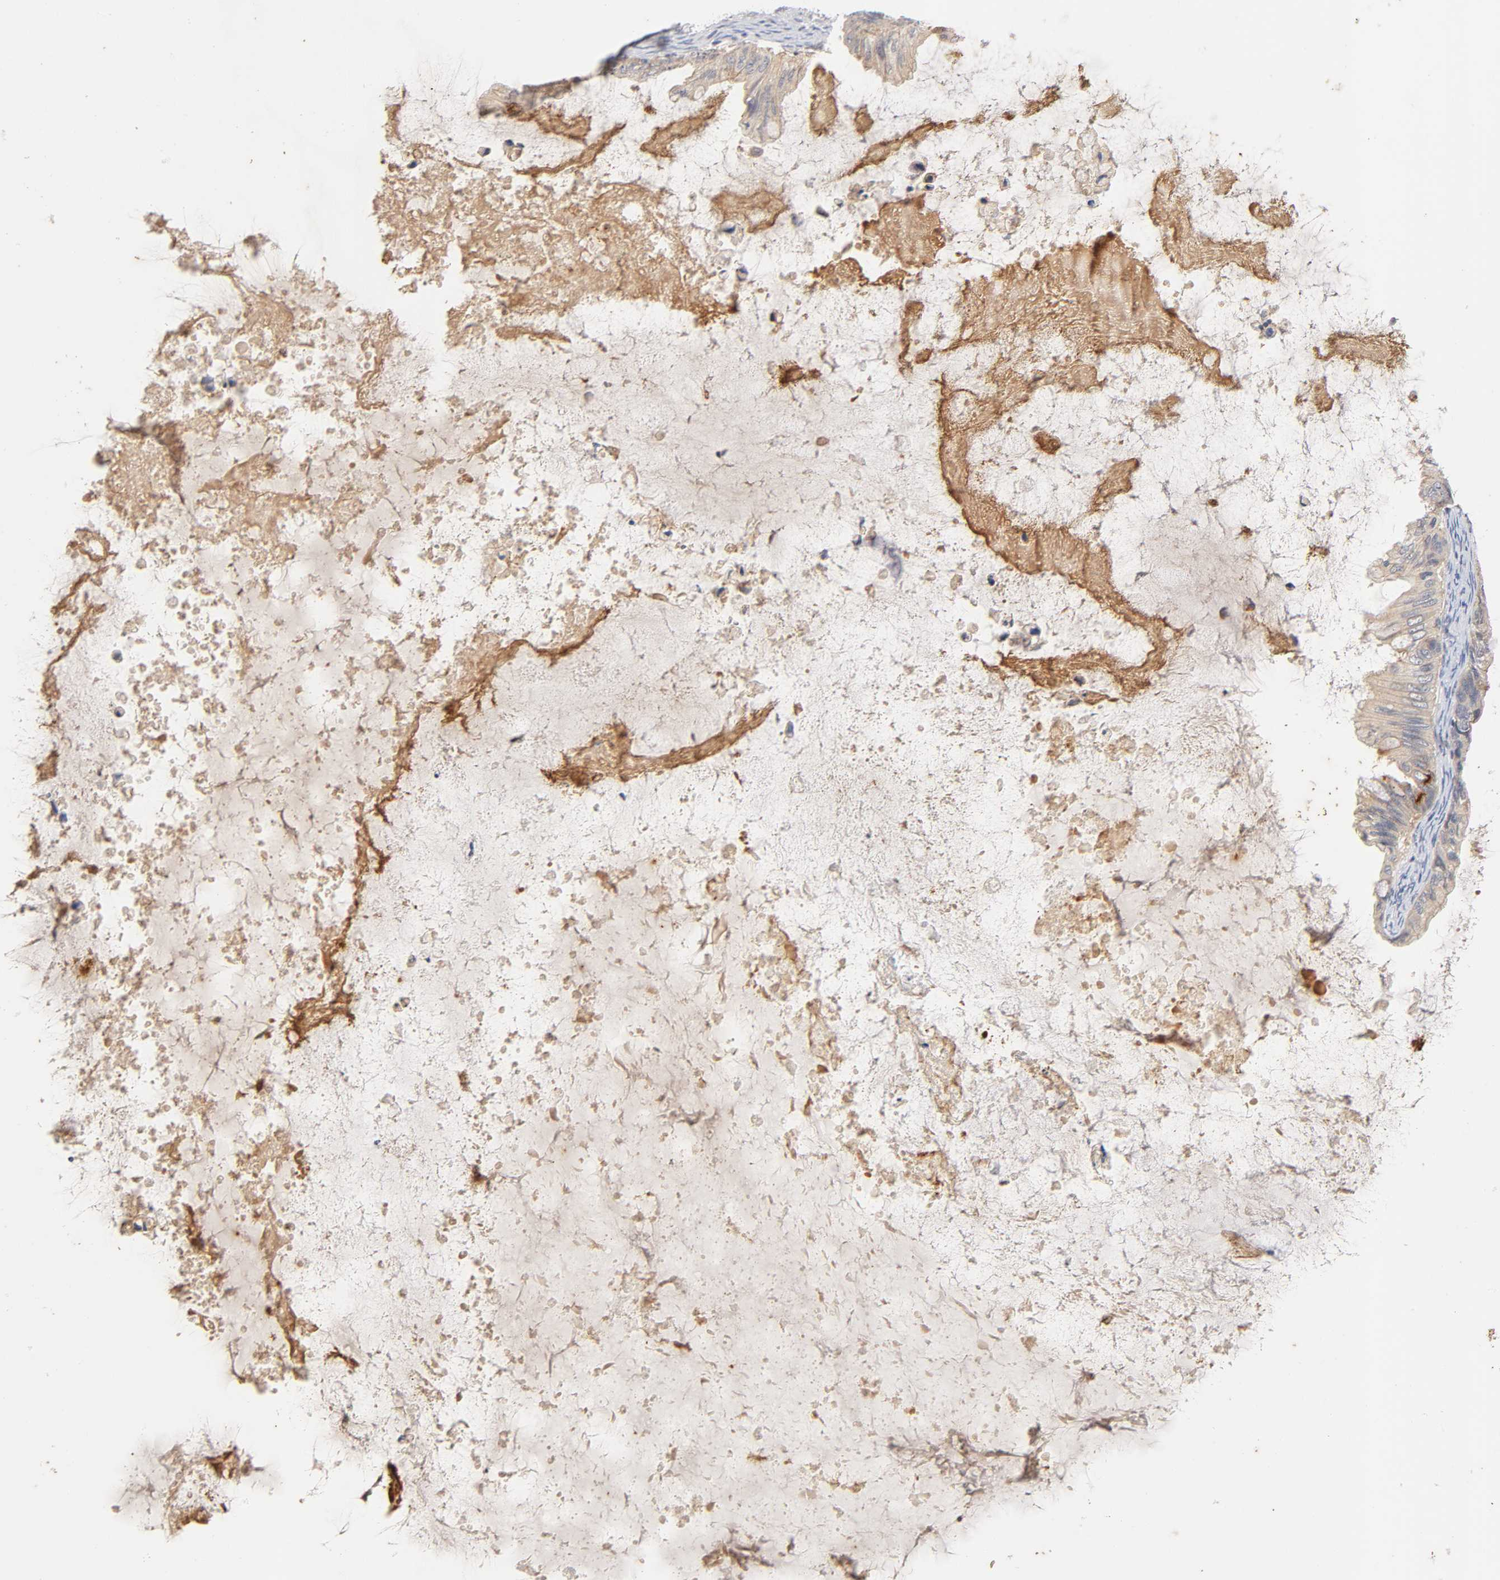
{"staining": {"intensity": "weak", "quantity": ">75%", "location": "cytoplasmic/membranous"}, "tissue": "ovarian cancer", "cell_type": "Tumor cells", "image_type": "cancer", "snomed": [{"axis": "morphology", "description": "Cystadenocarcinoma, mucinous, NOS"}, {"axis": "topography", "description": "Ovary"}], "caption": "A brown stain shows weak cytoplasmic/membranous positivity of a protein in human mucinous cystadenocarcinoma (ovarian) tumor cells.", "gene": "CXADR", "patient": {"sex": "female", "age": 80}}